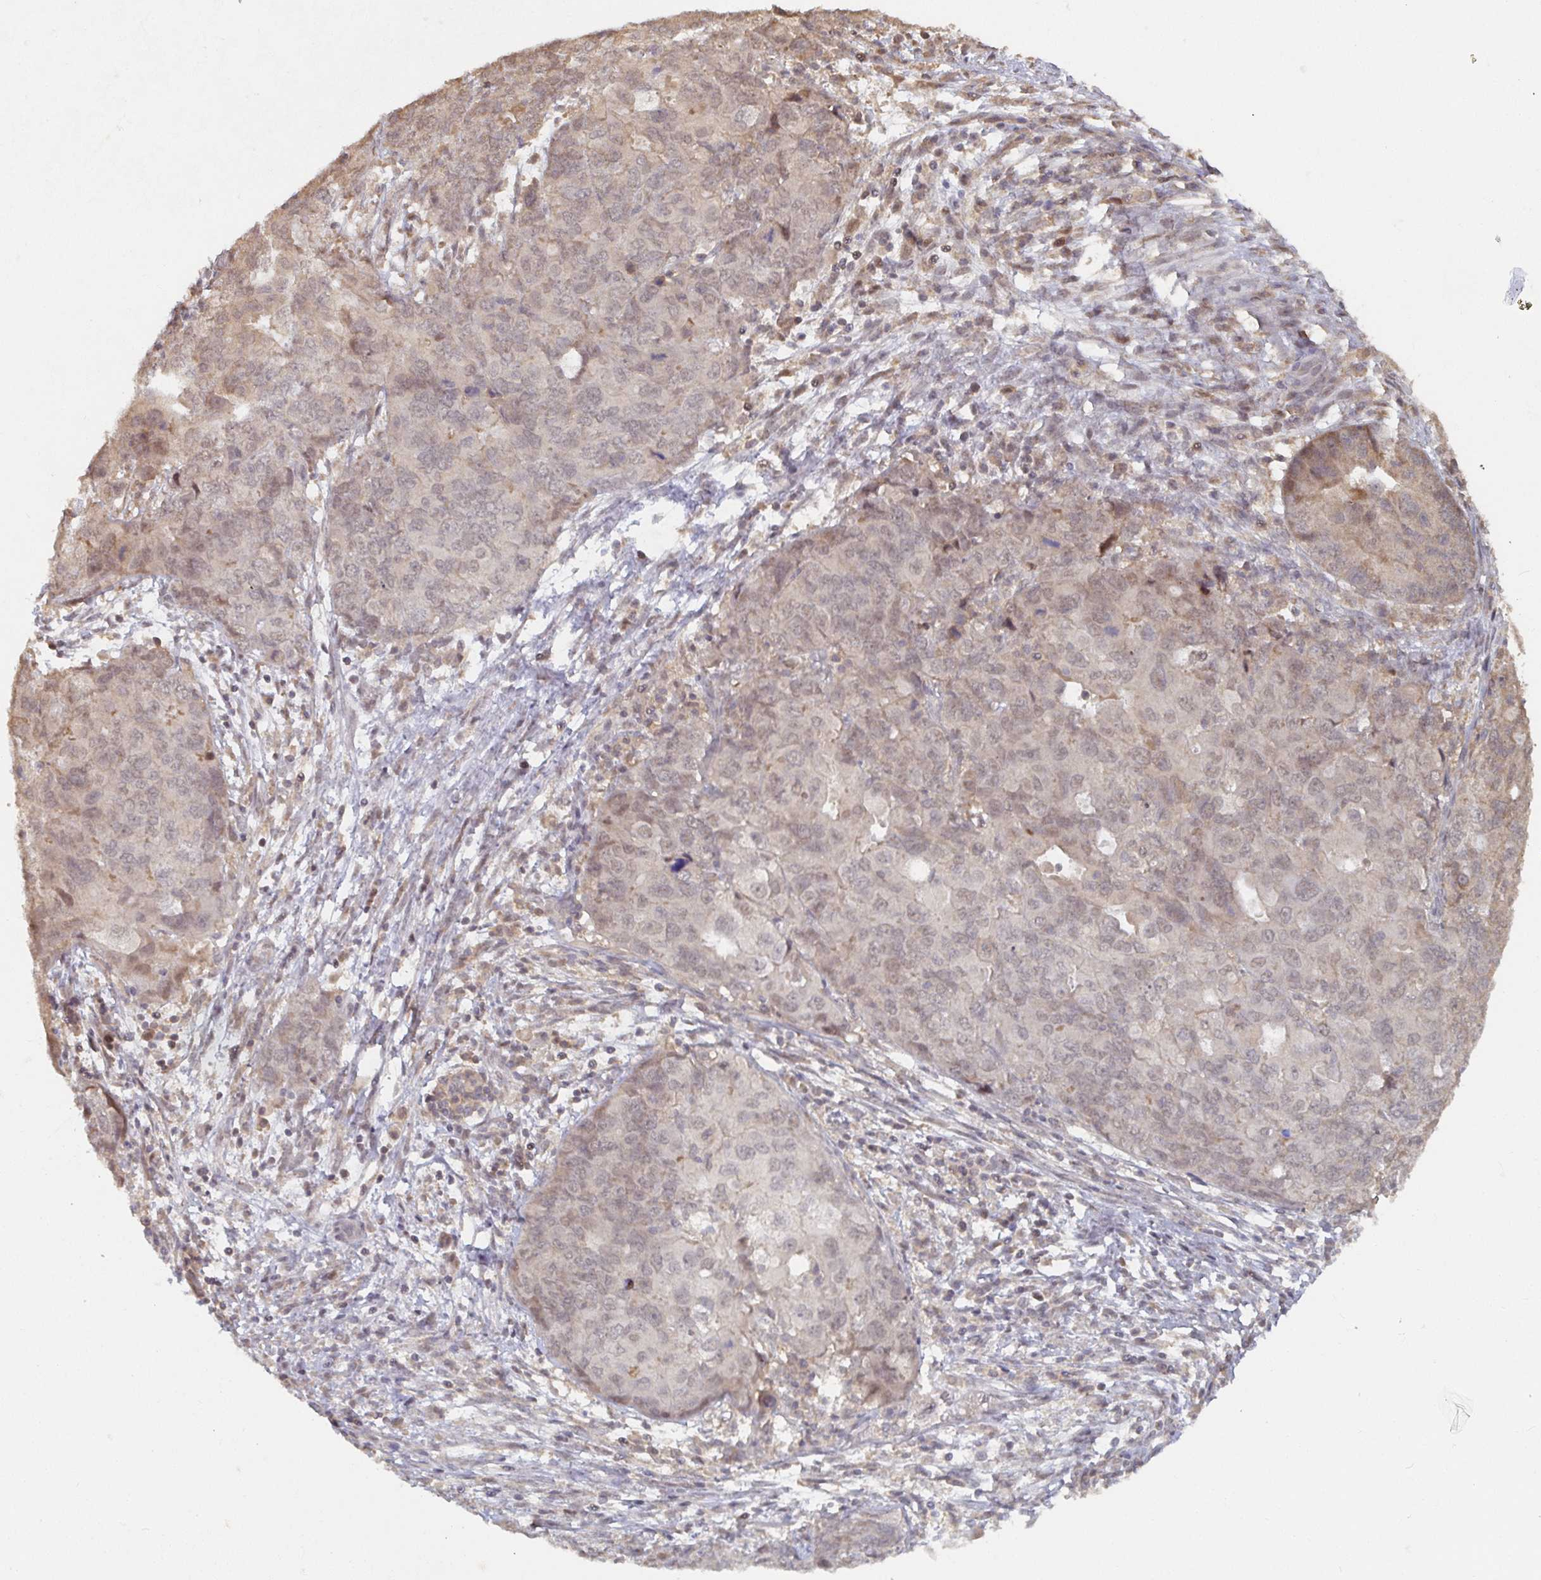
{"staining": {"intensity": "weak", "quantity": "25%-75%", "location": "nuclear"}, "tissue": "endometrial cancer", "cell_type": "Tumor cells", "image_type": "cancer", "snomed": [{"axis": "morphology", "description": "Adenocarcinoma, NOS"}, {"axis": "topography", "description": "Uterus"}], "caption": "Protein staining shows weak nuclear expression in about 25%-75% of tumor cells in adenocarcinoma (endometrial).", "gene": "LRP5", "patient": {"sex": "female", "age": 79}}